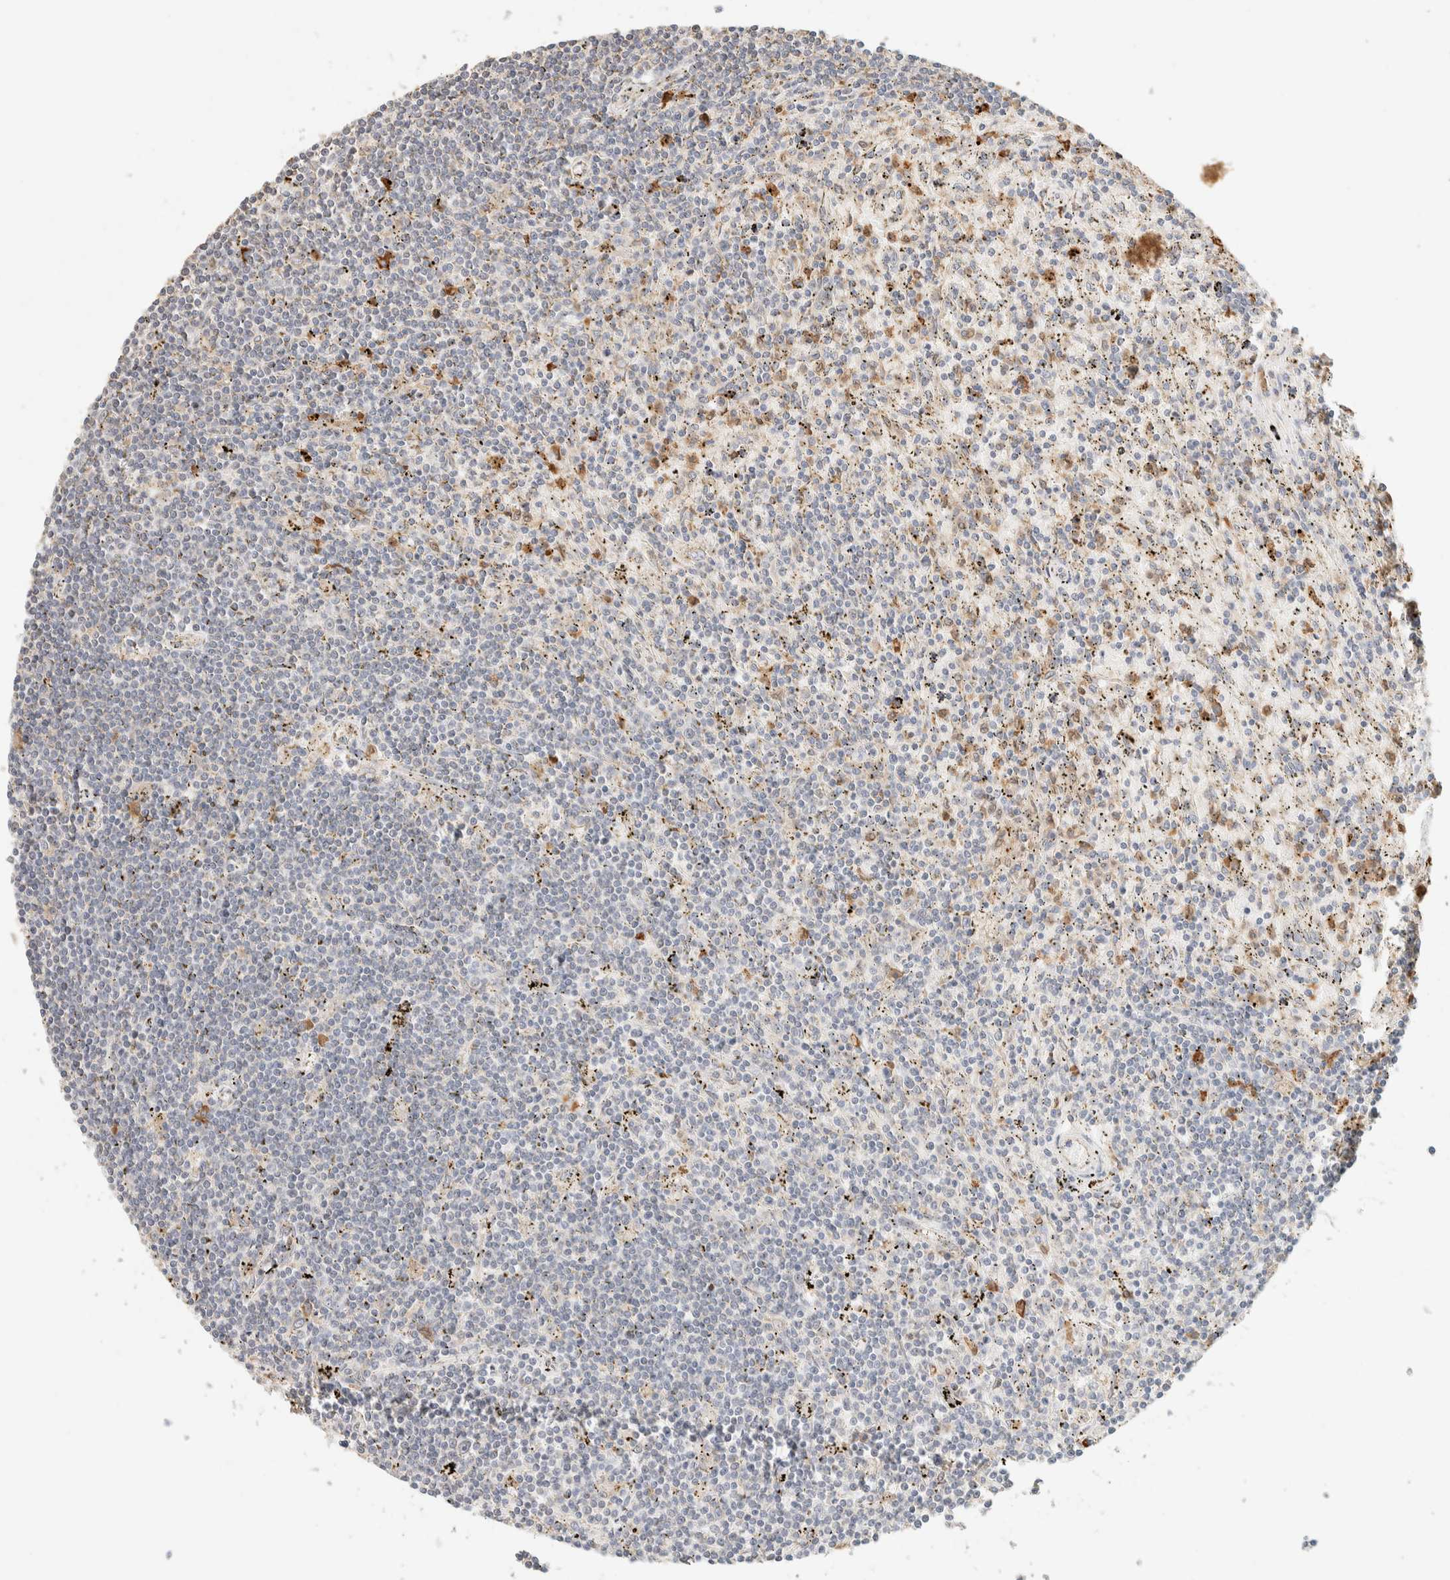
{"staining": {"intensity": "negative", "quantity": "none", "location": "none"}, "tissue": "lymphoma", "cell_type": "Tumor cells", "image_type": "cancer", "snomed": [{"axis": "morphology", "description": "Malignant lymphoma, non-Hodgkin's type, Low grade"}, {"axis": "topography", "description": "Spleen"}], "caption": "Histopathology image shows no significant protein positivity in tumor cells of malignant lymphoma, non-Hodgkin's type (low-grade).", "gene": "TTC3", "patient": {"sex": "male", "age": 76}}